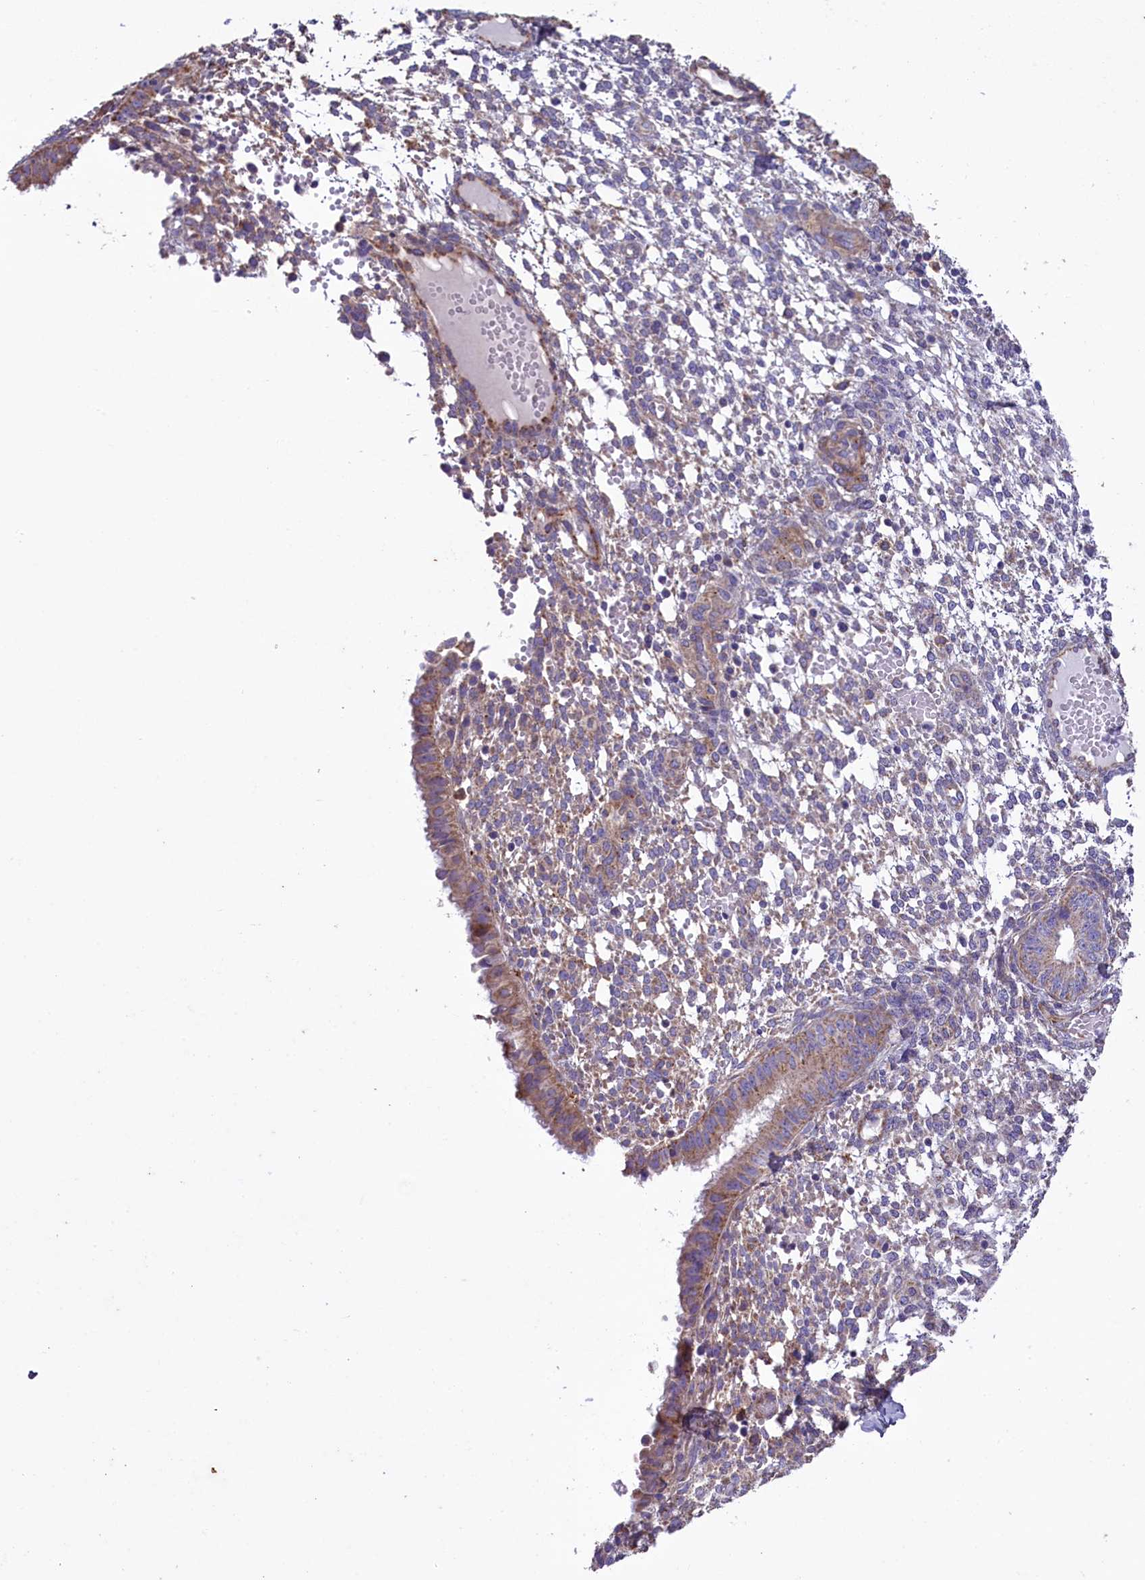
{"staining": {"intensity": "weak", "quantity": "<25%", "location": "cytoplasmic/membranous"}, "tissue": "endometrium", "cell_type": "Cells in endometrial stroma", "image_type": "normal", "snomed": [{"axis": "morphology", "description": "Normal tissue, NOS"}, {"axis": "topography", "description": "Endometrium"}], "caption": "Unremarkable endometrium was stained to show a protein in brown. There is no significant staining in cells in endometrial stroma. Brightfield microscopy of IHC stained with DAB (brown) and hematoxylin (blue), captured at high magnification.", "gene": "ACAD8", "patient": {"sex": "female", "age": 49}}